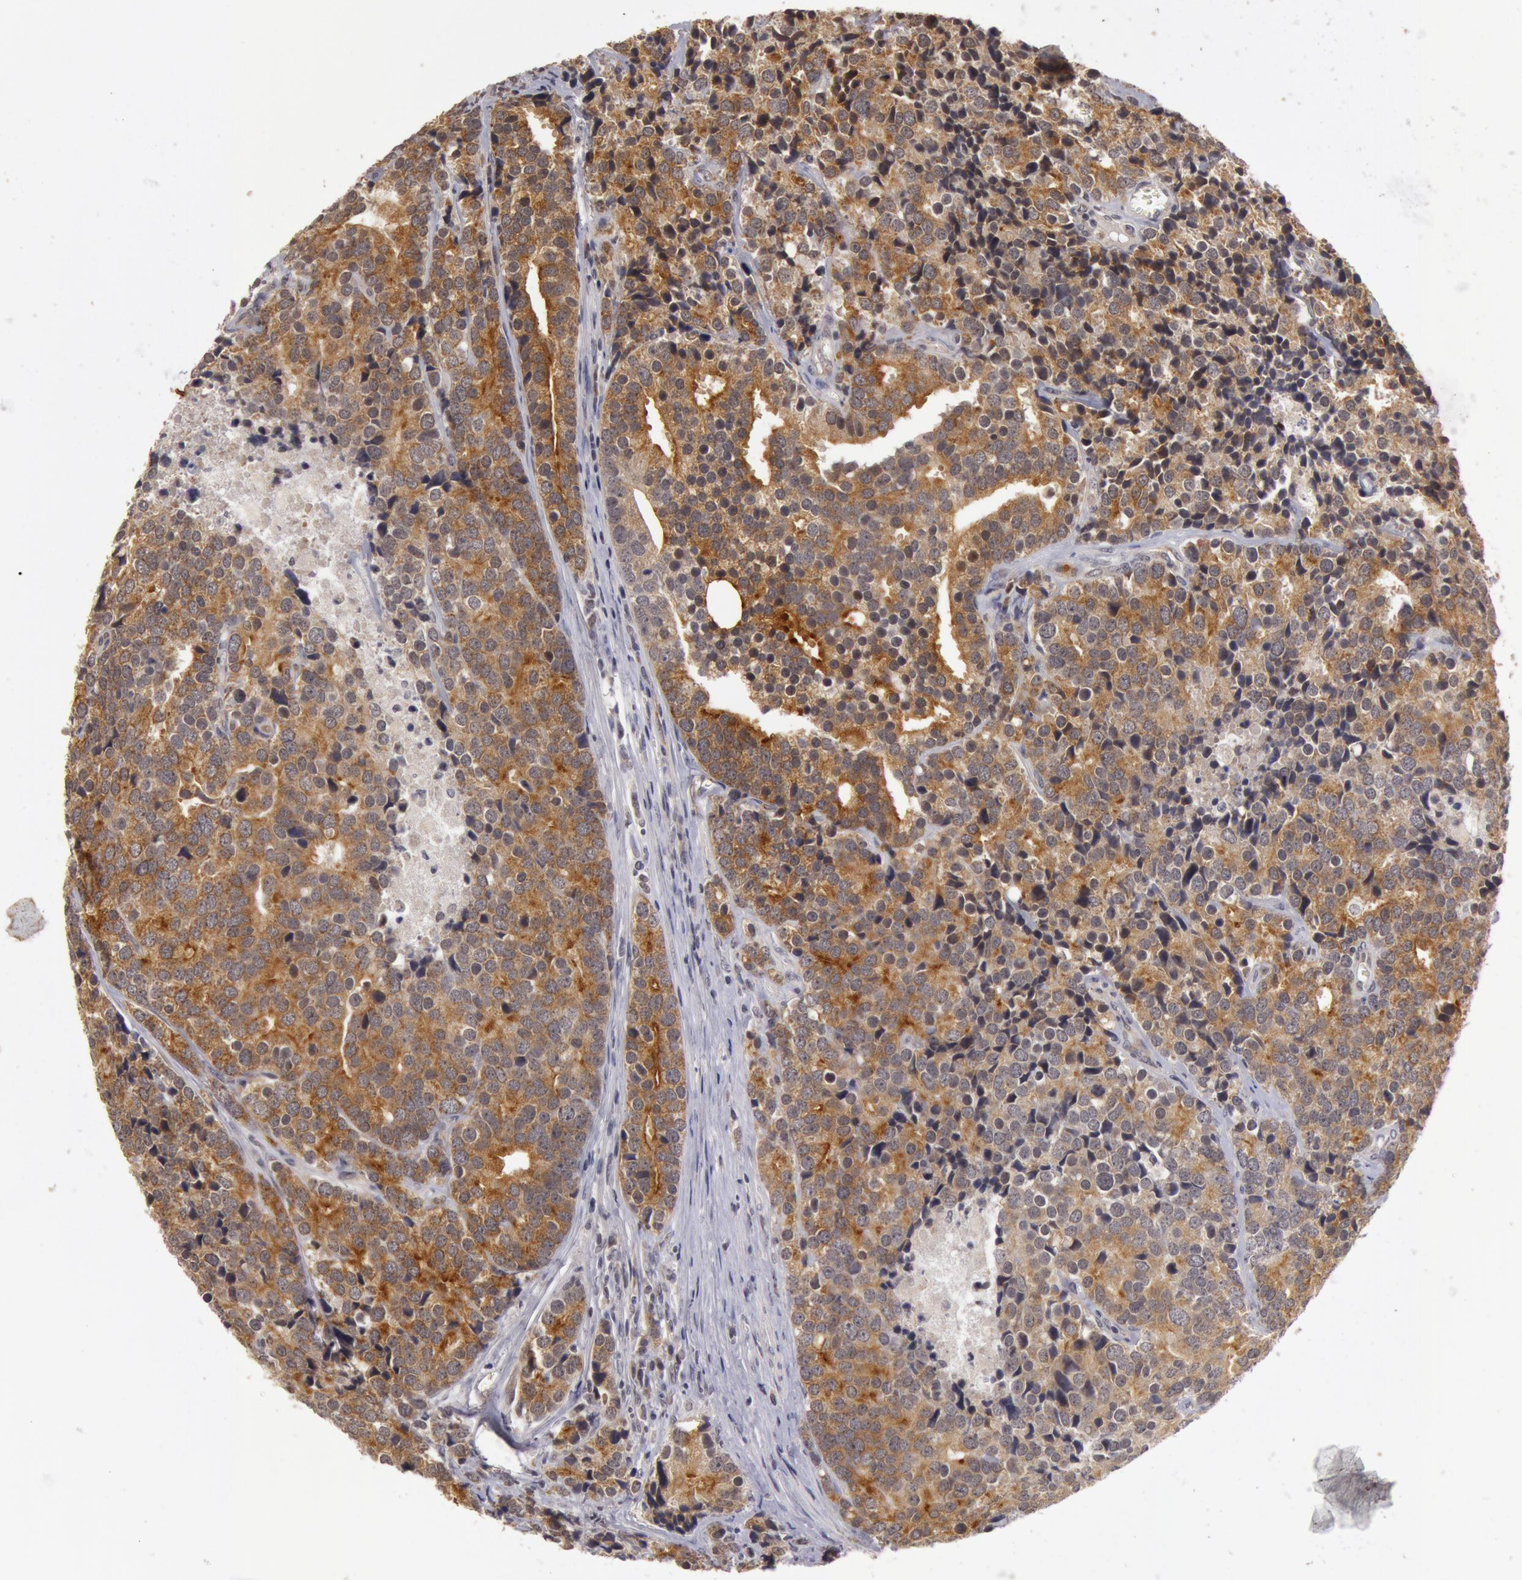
{"staining": {"intensity": "strong", "quantity": "25%-75%", "location": "cytoplasmic/membranous"}, "tissue": "prostate cancer", "cell_type": "Tumor cells", "image_type": "cancer", "snomed": [{"axis": "morphology", "description": "Adenocarcinoma, High grade"}, {"axis": "topography", "description": "Prostate"}], "caption": "Immunohistochemical staining of prostate cancer exhibits high levels of strong cytoplasmic/membranous protein positivity in about 25%-75% of tumor cells. (DAB (3,3'-diaminobenzidine) IHC, brown staining for protein, blue staining for nuclei).", "gene": "SYTL4", "patient": {"sex": "male", "age": 71}}